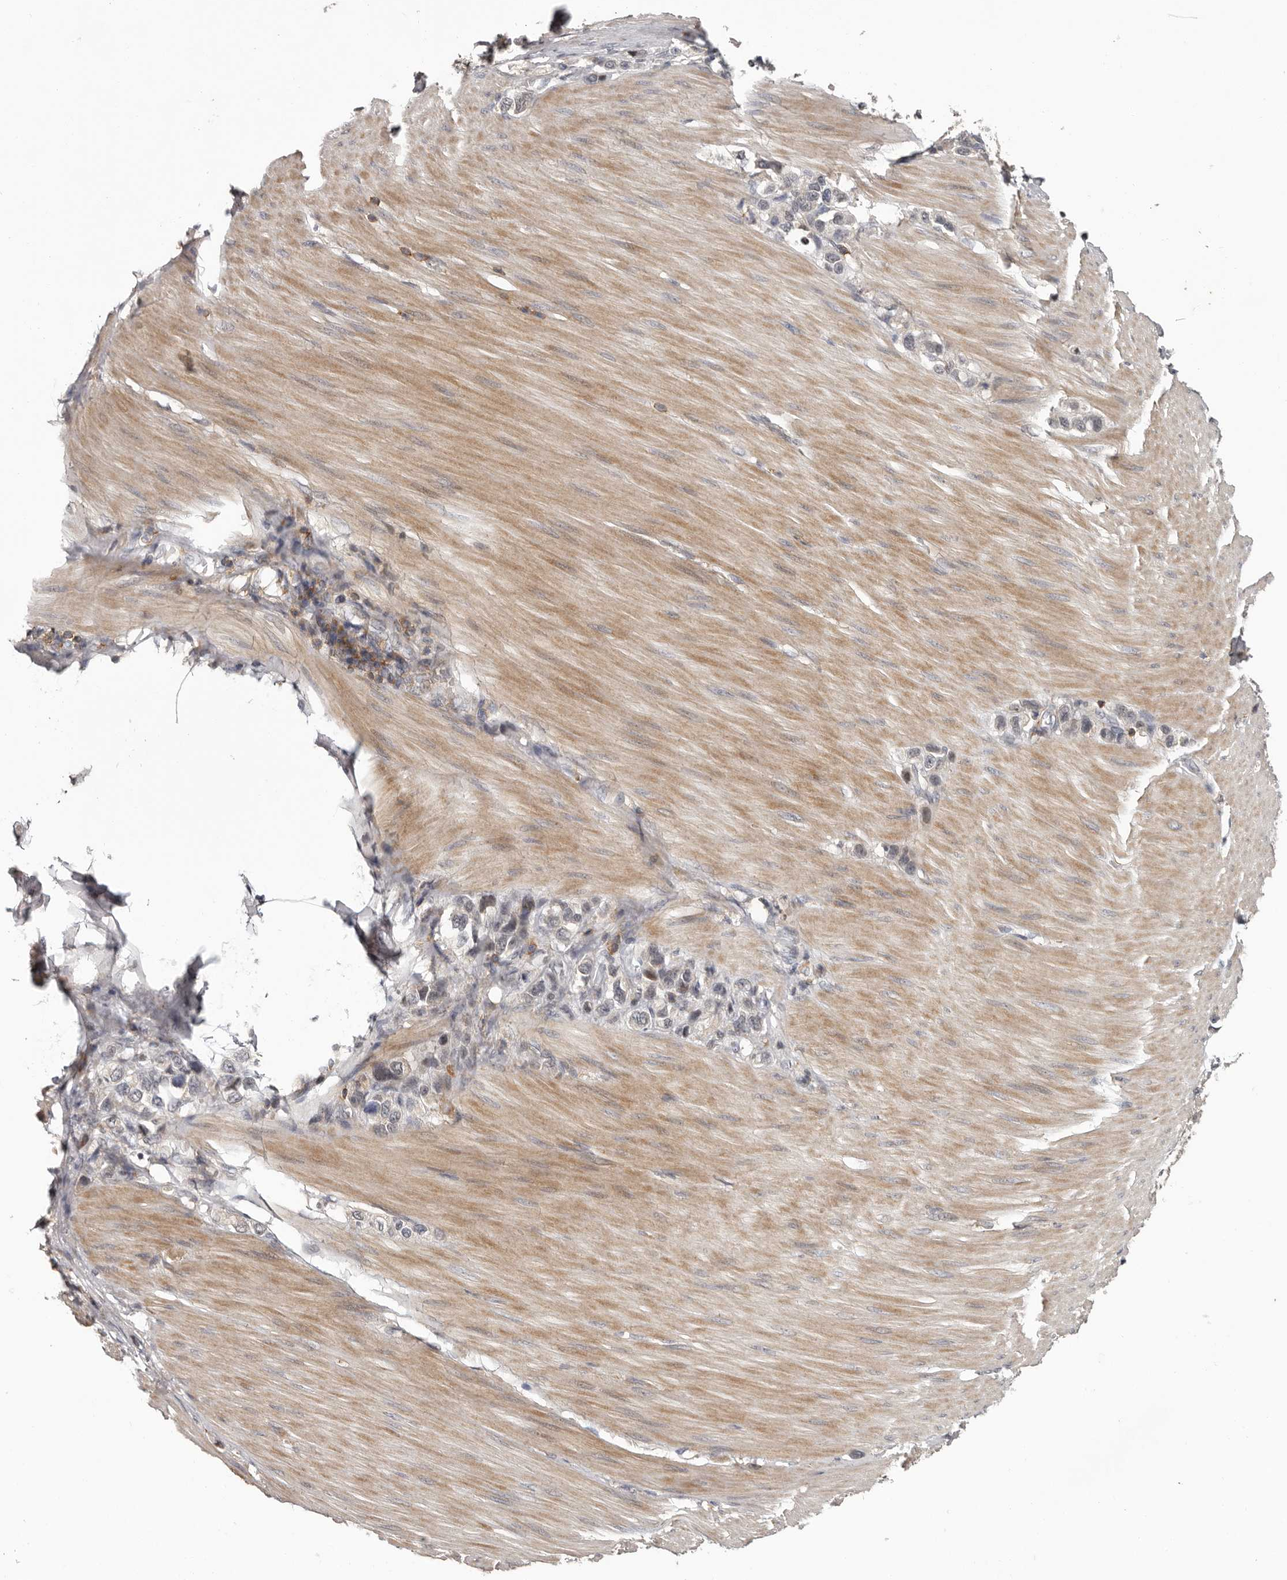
{"staining": {"intensity": "weak", "quantity": "<25%", "location": "cytoplasmic/membranous"}, "tissue": "stomach cancer", "cell_type": "Tumor cells", "image_type": "cancer", "snomed": [{"axis": "morphology", "description": "Adenocarcinoma, NOS"}, {"axis": "topography", "description": "Stomach"}], "caption": "Stomach cancer was stained to show a protein in brown. There is no significant expression in tumor cells.", "gene": "ANKRD44", "patient": {"sex": "female", "age": 65}}